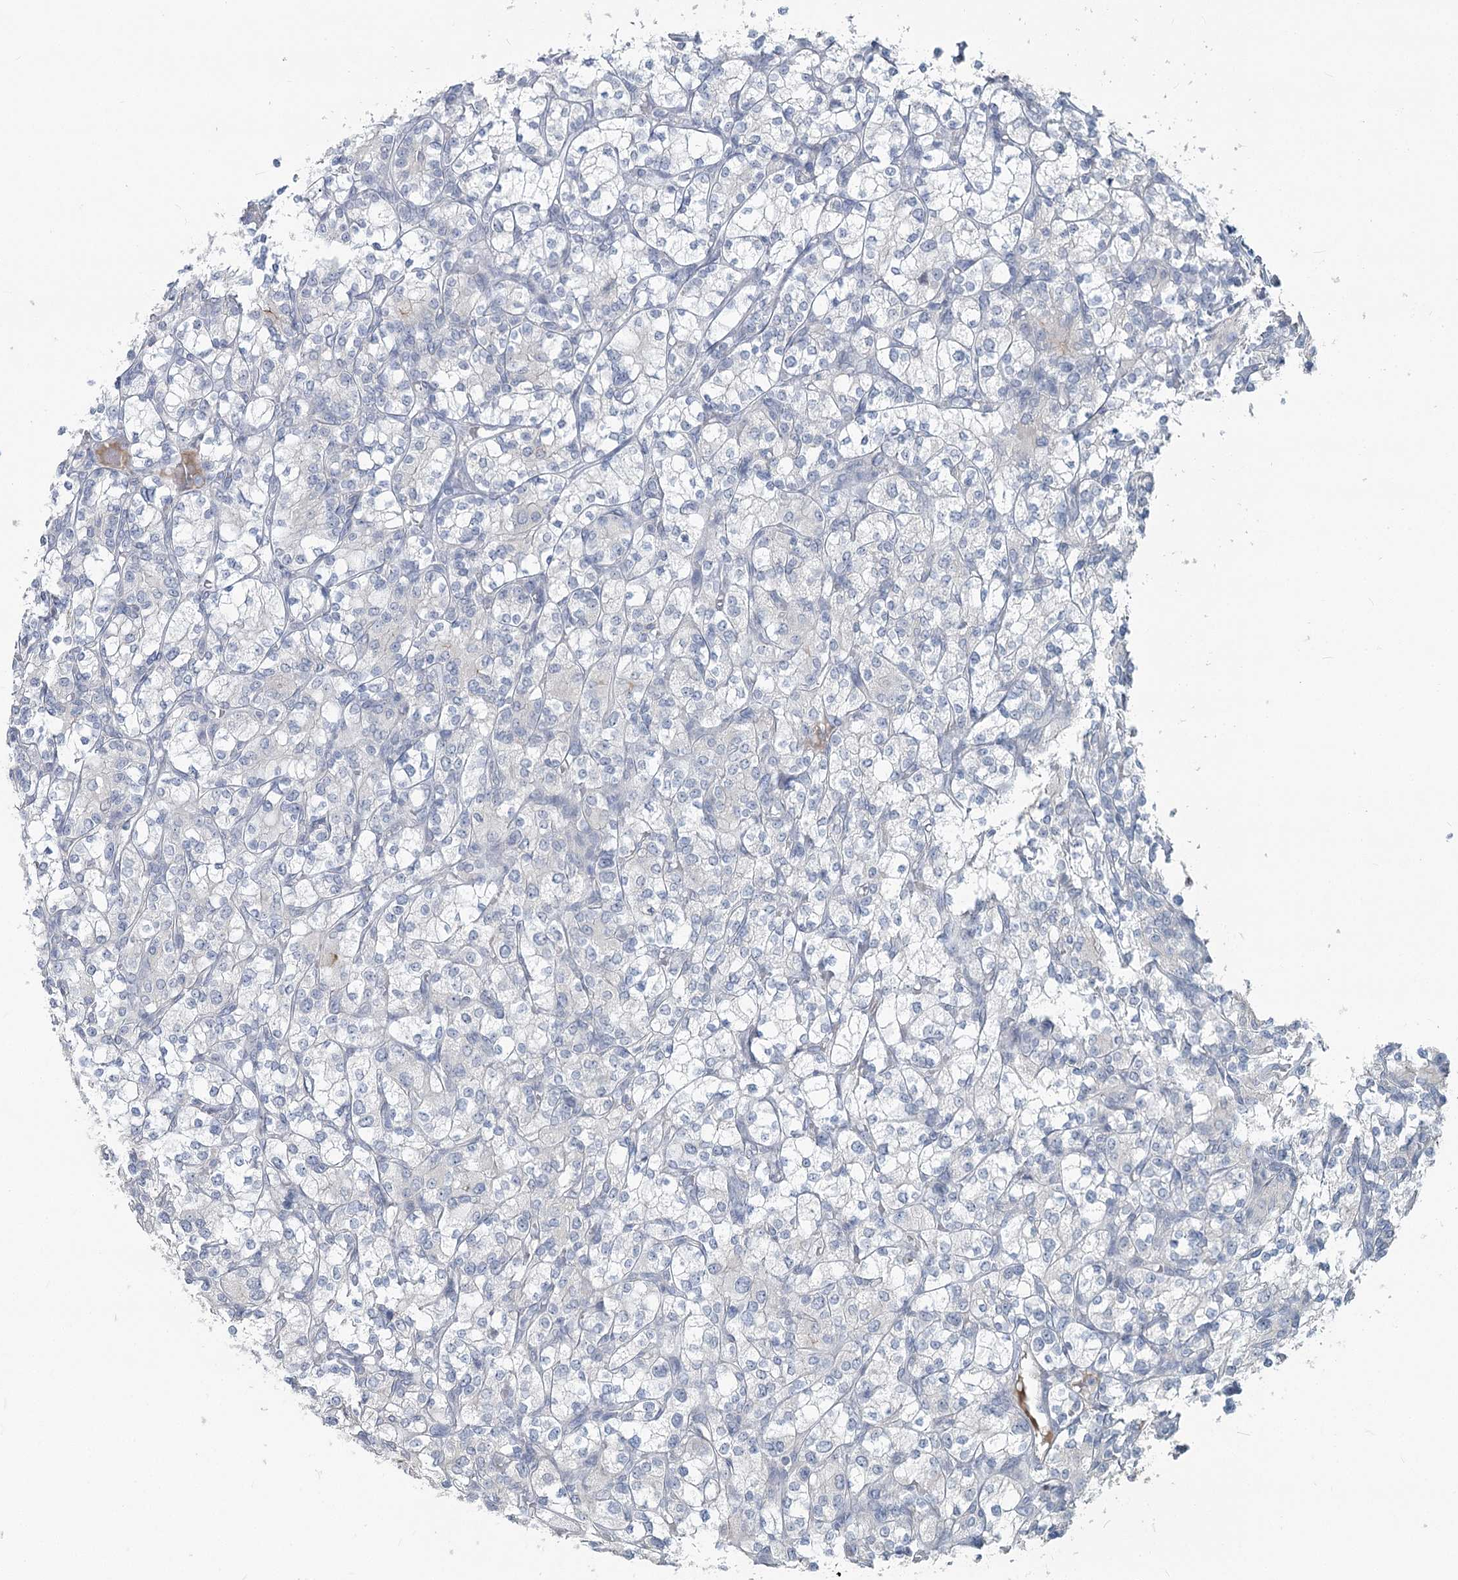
{"staining": {"intensity": "negative", "quantity": "none", "location": "none"}, "tissue": "renal cancer", "cell_type": "Tumor cells", "image_type": "cancer", "snomed": [{"axis": "morphology", "description": "Adenocarcinoma, NOS"}, {"axis": "topography", "description": "Kidney"}], "caption": "Immunohistochemistry of human renal adenocarcinoma demonstrates no expression in tumor cells. (Brightfield microscopy of DAB (3,3'-diaminobenzidine) IHC at high magnification).", "gene": "SLC9A3", "patient": {"sex": "male", "age": 77}}